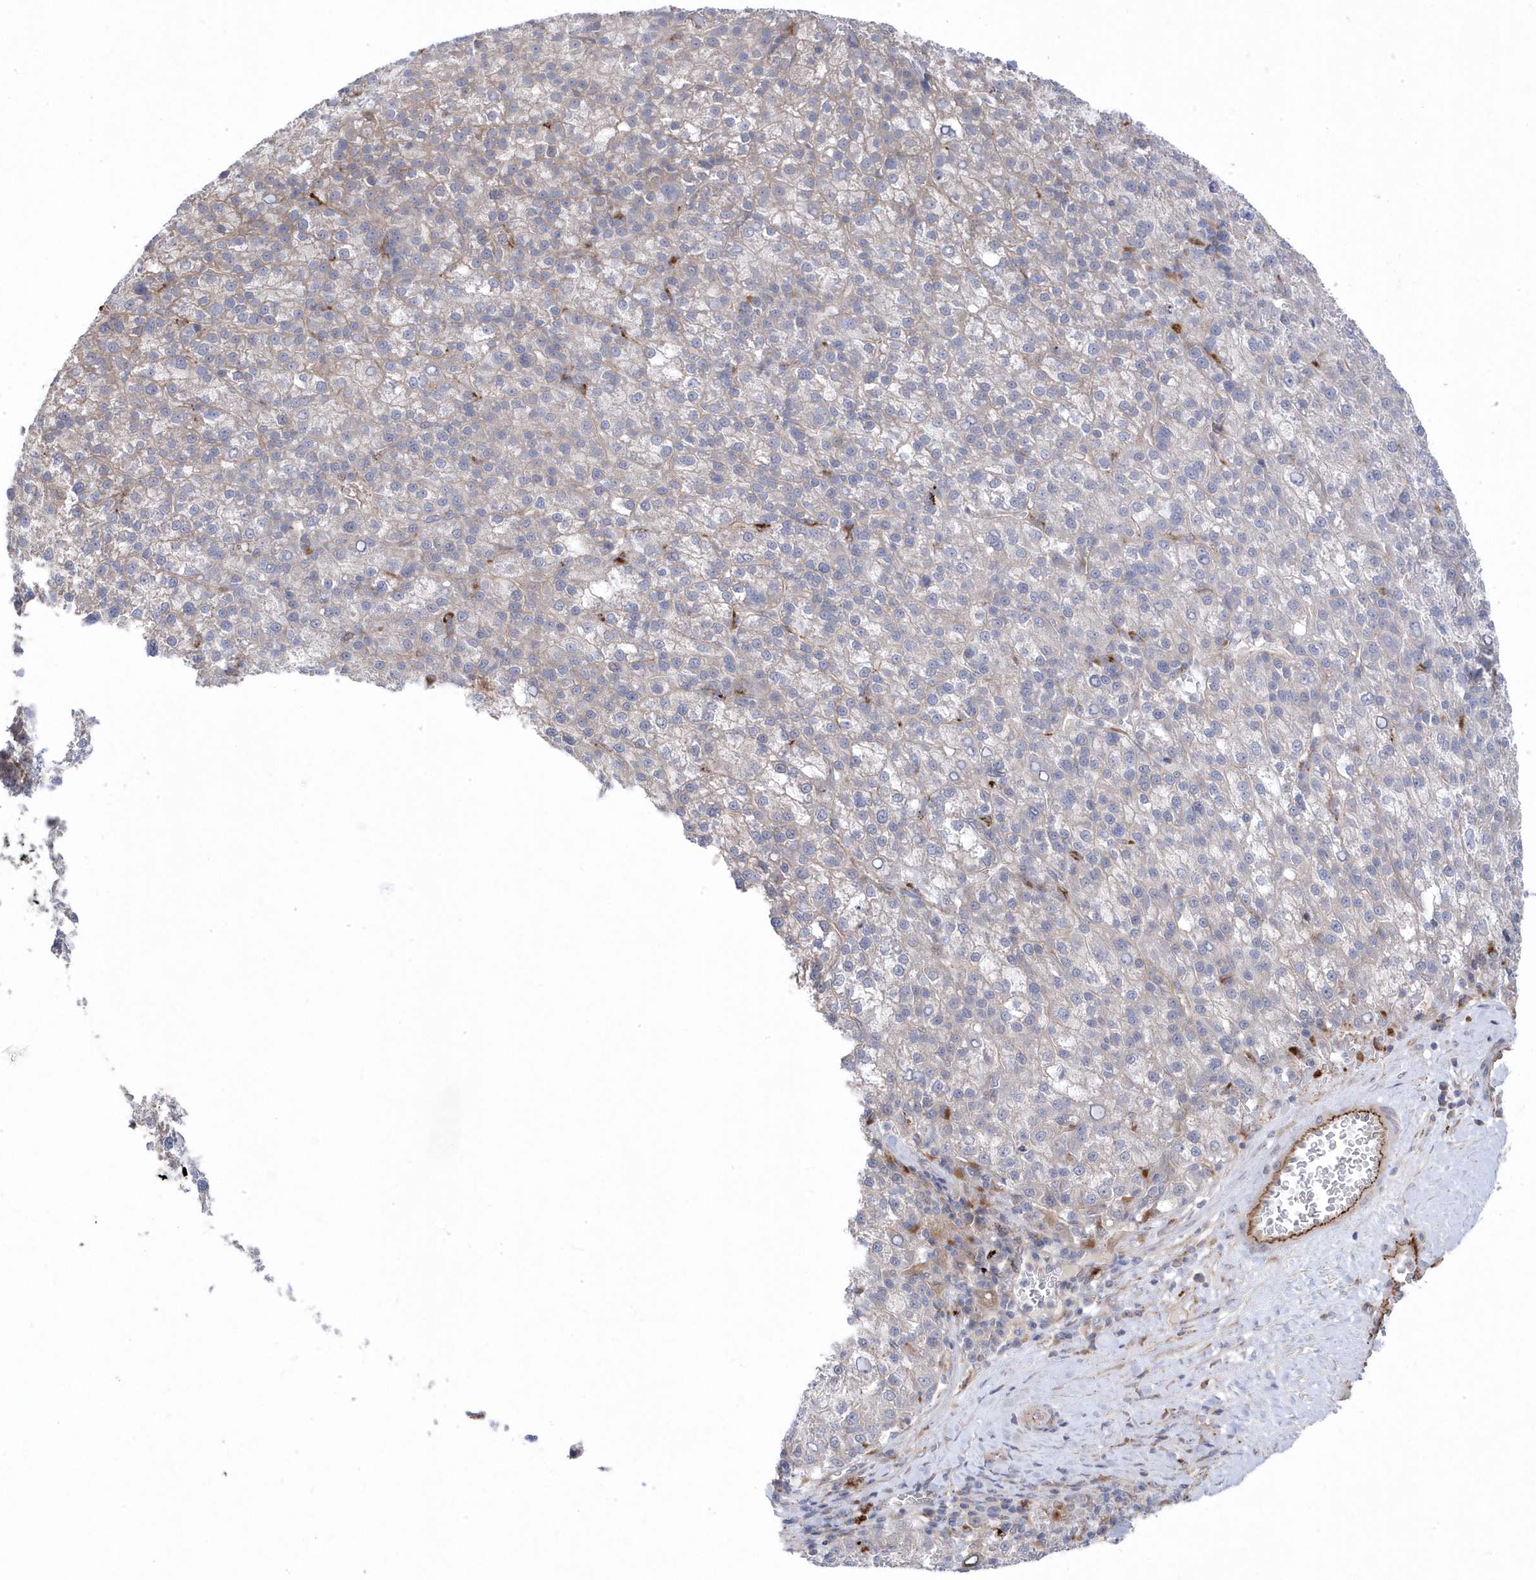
{"staining": {"intensity": "negative", "quantity": "none", "location": "none"}, "tissue": "liver cancer", "cell_type": "Tumor cells", "image_type": "cancer", "snomed": [{"axis": "morphology", "description": "Carcinoma, Hepatocellular, NOS"}, {"axis": "topography", "description": "Liver"}], "caption": "An immunohistochemistry image of liver cancer (hepatocellular carcinoma) is shown. There is no staining in tumor cells of liver cancer (hepatocellular carcinoma). (Immunohistochemistry, brightfield microscopy, high magnification).", "gene": "ANAPC1", "patient": {"sex": "female", "age": 58}}